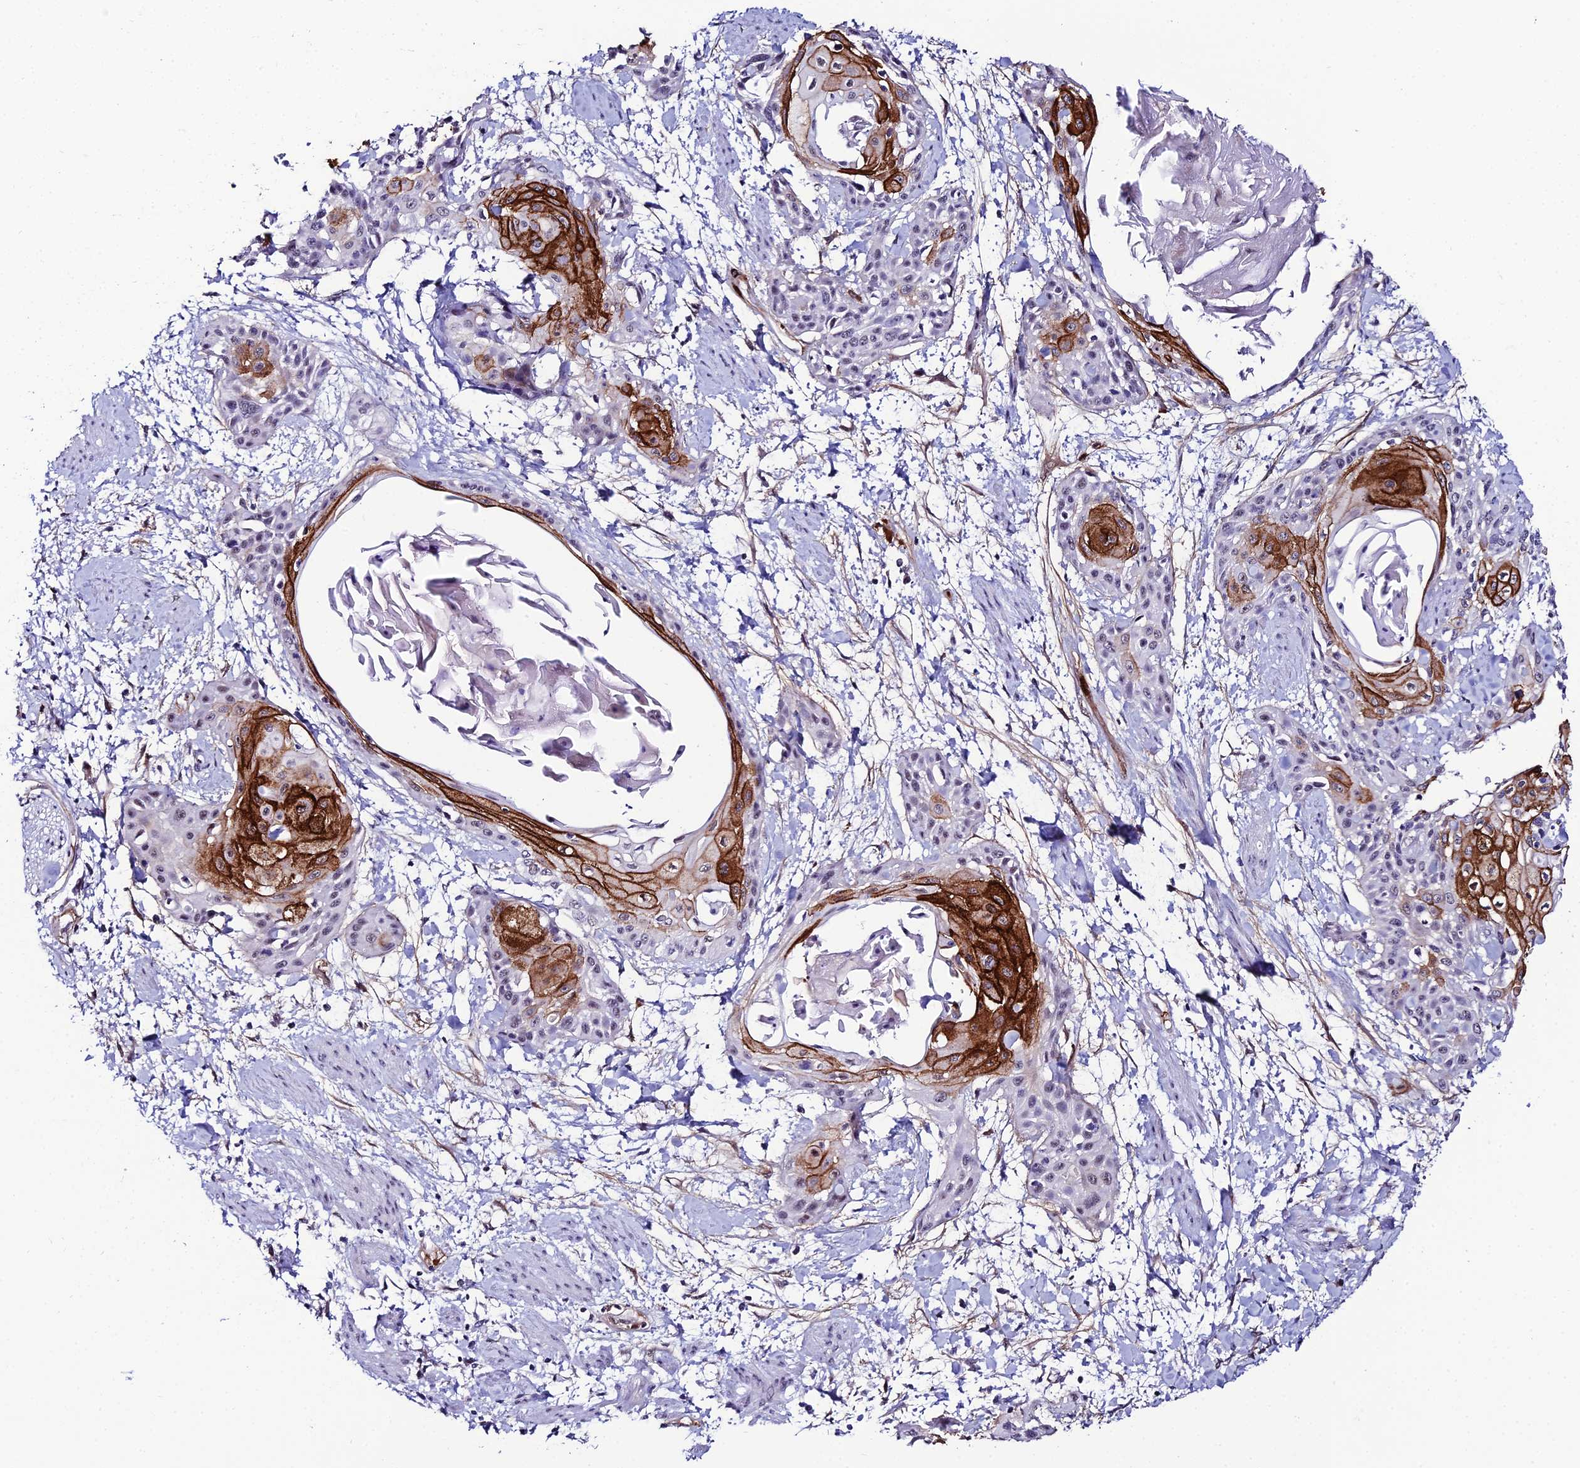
{"staining": {"intensity": "strong", "quantity": "<25%", "location": "cytoplasmic/membranous"}, "tissue": "cervical cancer", "cell_type": "Tumor cells", "image_type": "cancer", "snomed": [{"axis": "morphology", "description": "Squamous cell carcinoma, NOS"}, {"axis": "topography", "description": "Cervix"}], "caption": "Immunohistochemical staining of cervical cancer (squamous cell carcinoma) demonstrates strong cytoplasmic/membranous protein staining in about <25% of tumor cells.", "gene": "SYT15", "patient": {"sex": "female", "age": 57}}